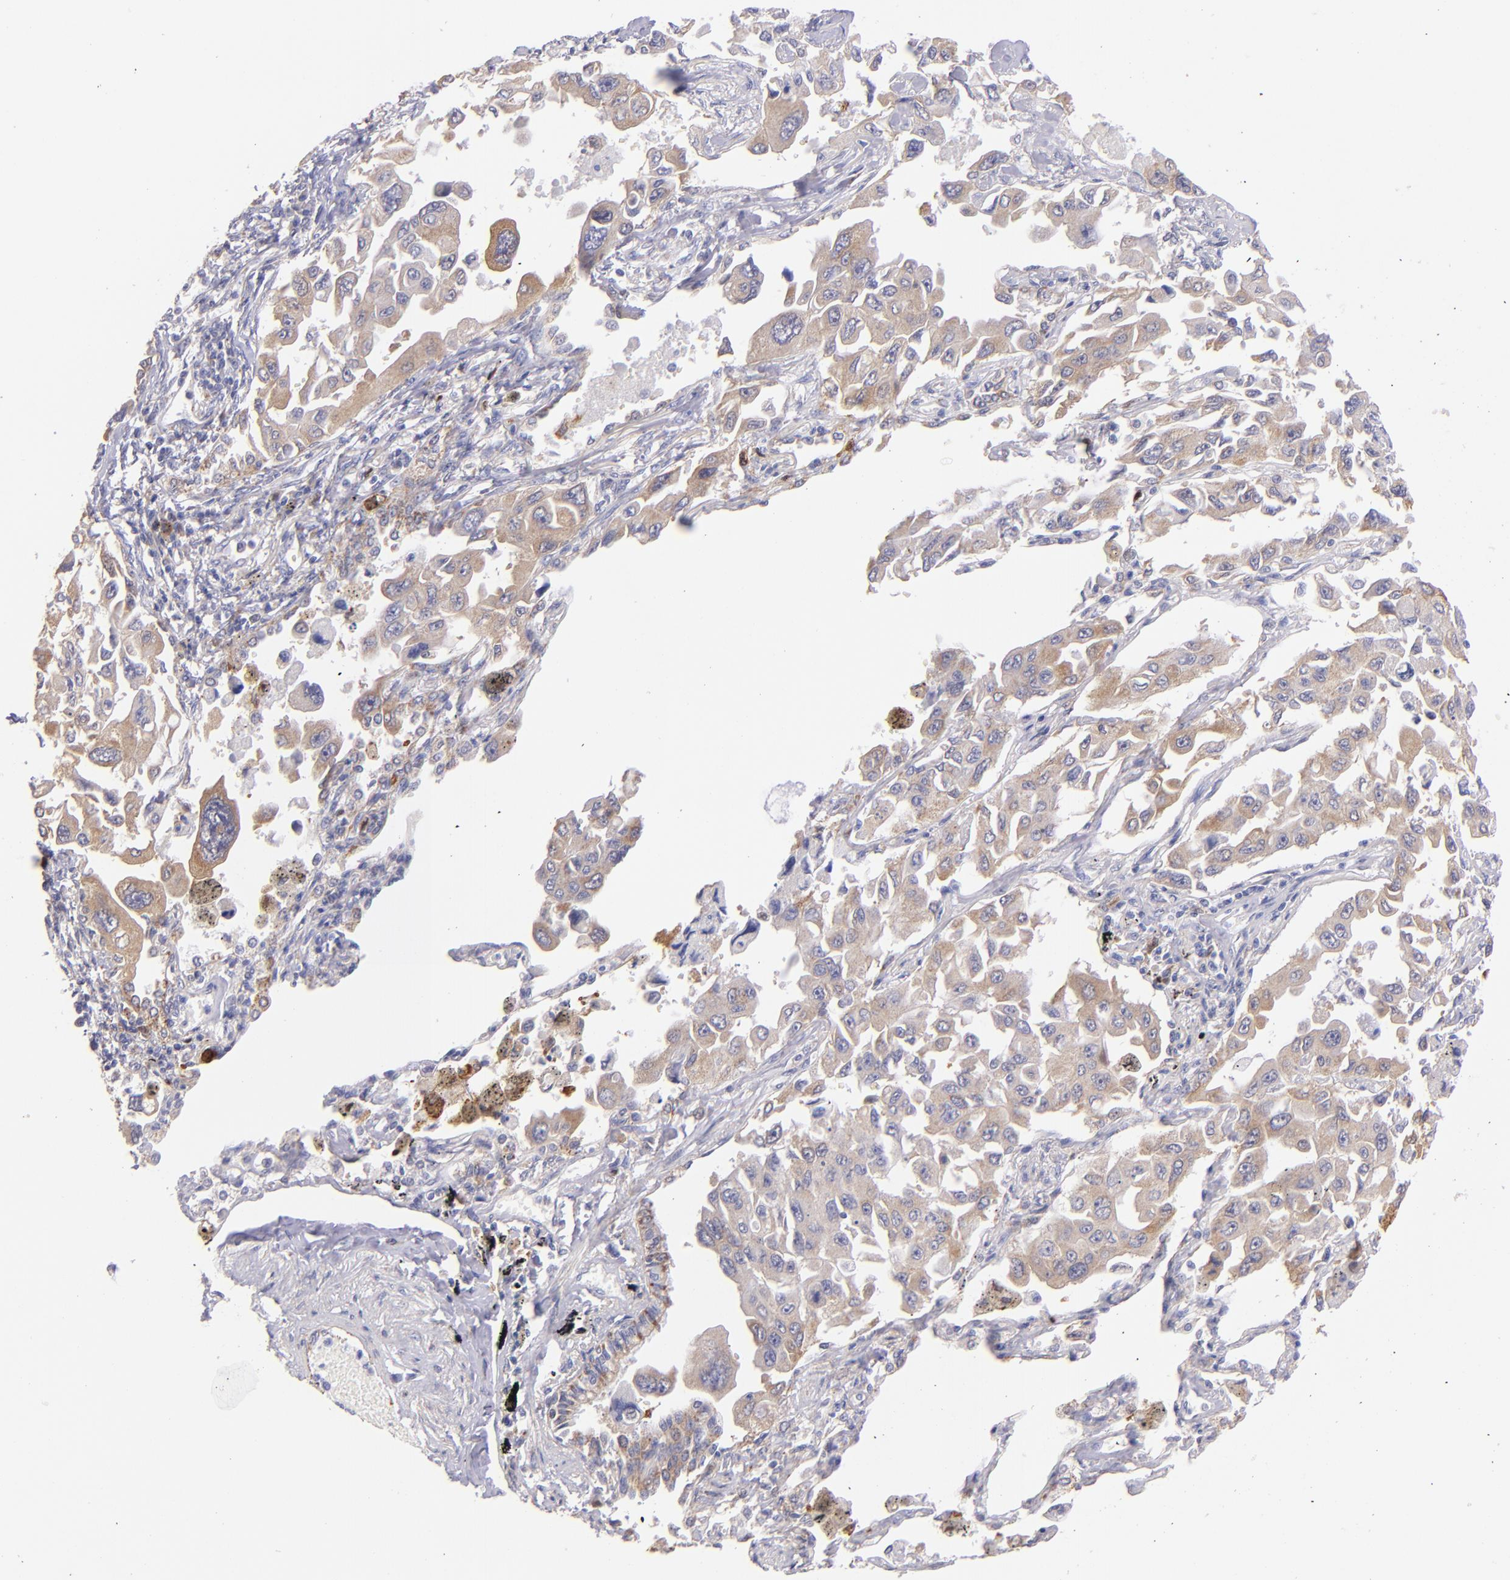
{"staining": {"intensity": "weak", "quantity": ">75%", "location": "cytoplasmic/membranous"}, "tissue": "lung cancer", "cell_type": "Tumor cells", "image_type": "cancer", "snomed": [{"axis": "morphology", "description": "Adenocarcinoma, NOS"}, {"axis": "topography", "description": "Lung"}], "caption": "Weak cytoplasmic/membranous protein expression is seen in about >75% of tumor cells in lung adenocarcinoma.", "gene": "SH2D4A", "patient": {"sex": "male", "age": 64}}